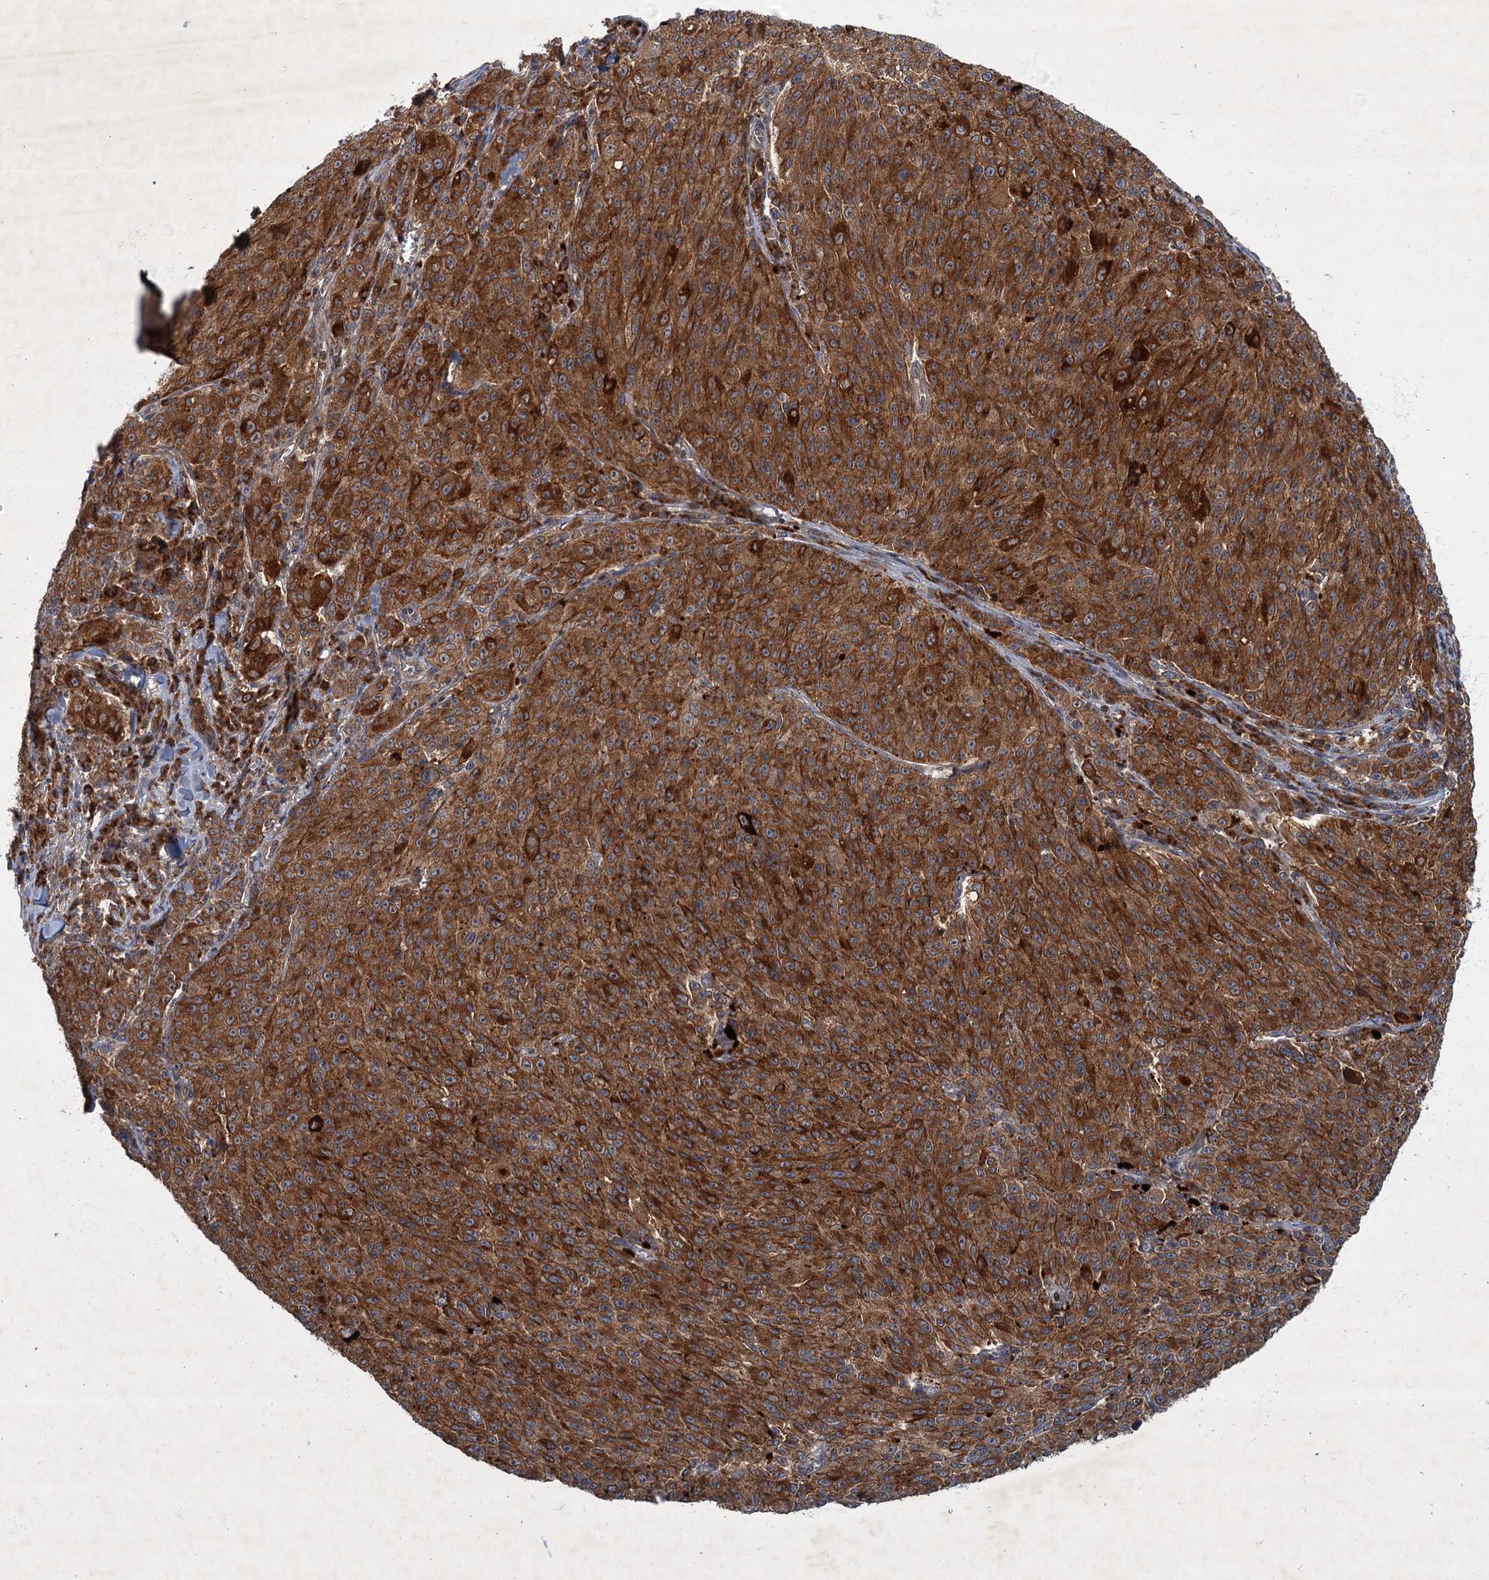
{"staining": {"intensity": "strong", "quantity": ">75%", "location": "cytoplasmic/membranous"}, "tissue": "melanoma", "cell_type": "Tumor cells", "image_type": "cancer", "snomed": [{"axis": "morphology", "description": "Malignant melanoma, NOS"}, {"axis": "topography", "description": "Skin"}], "caption": "Immunohistochemistry staining of melanoma, which shows high levels of strong cytoplasmic/membranous positivity in approximately >75% of tumor cells indicating strong cytoplasmic/membranous protein staining. The staining was performed using DAB (brown) for protein detection and nuclei were counterstained in hematoxylin (blue).", "gene": "SLC11A2", "patient": {"sex": "female", "age": 52}}